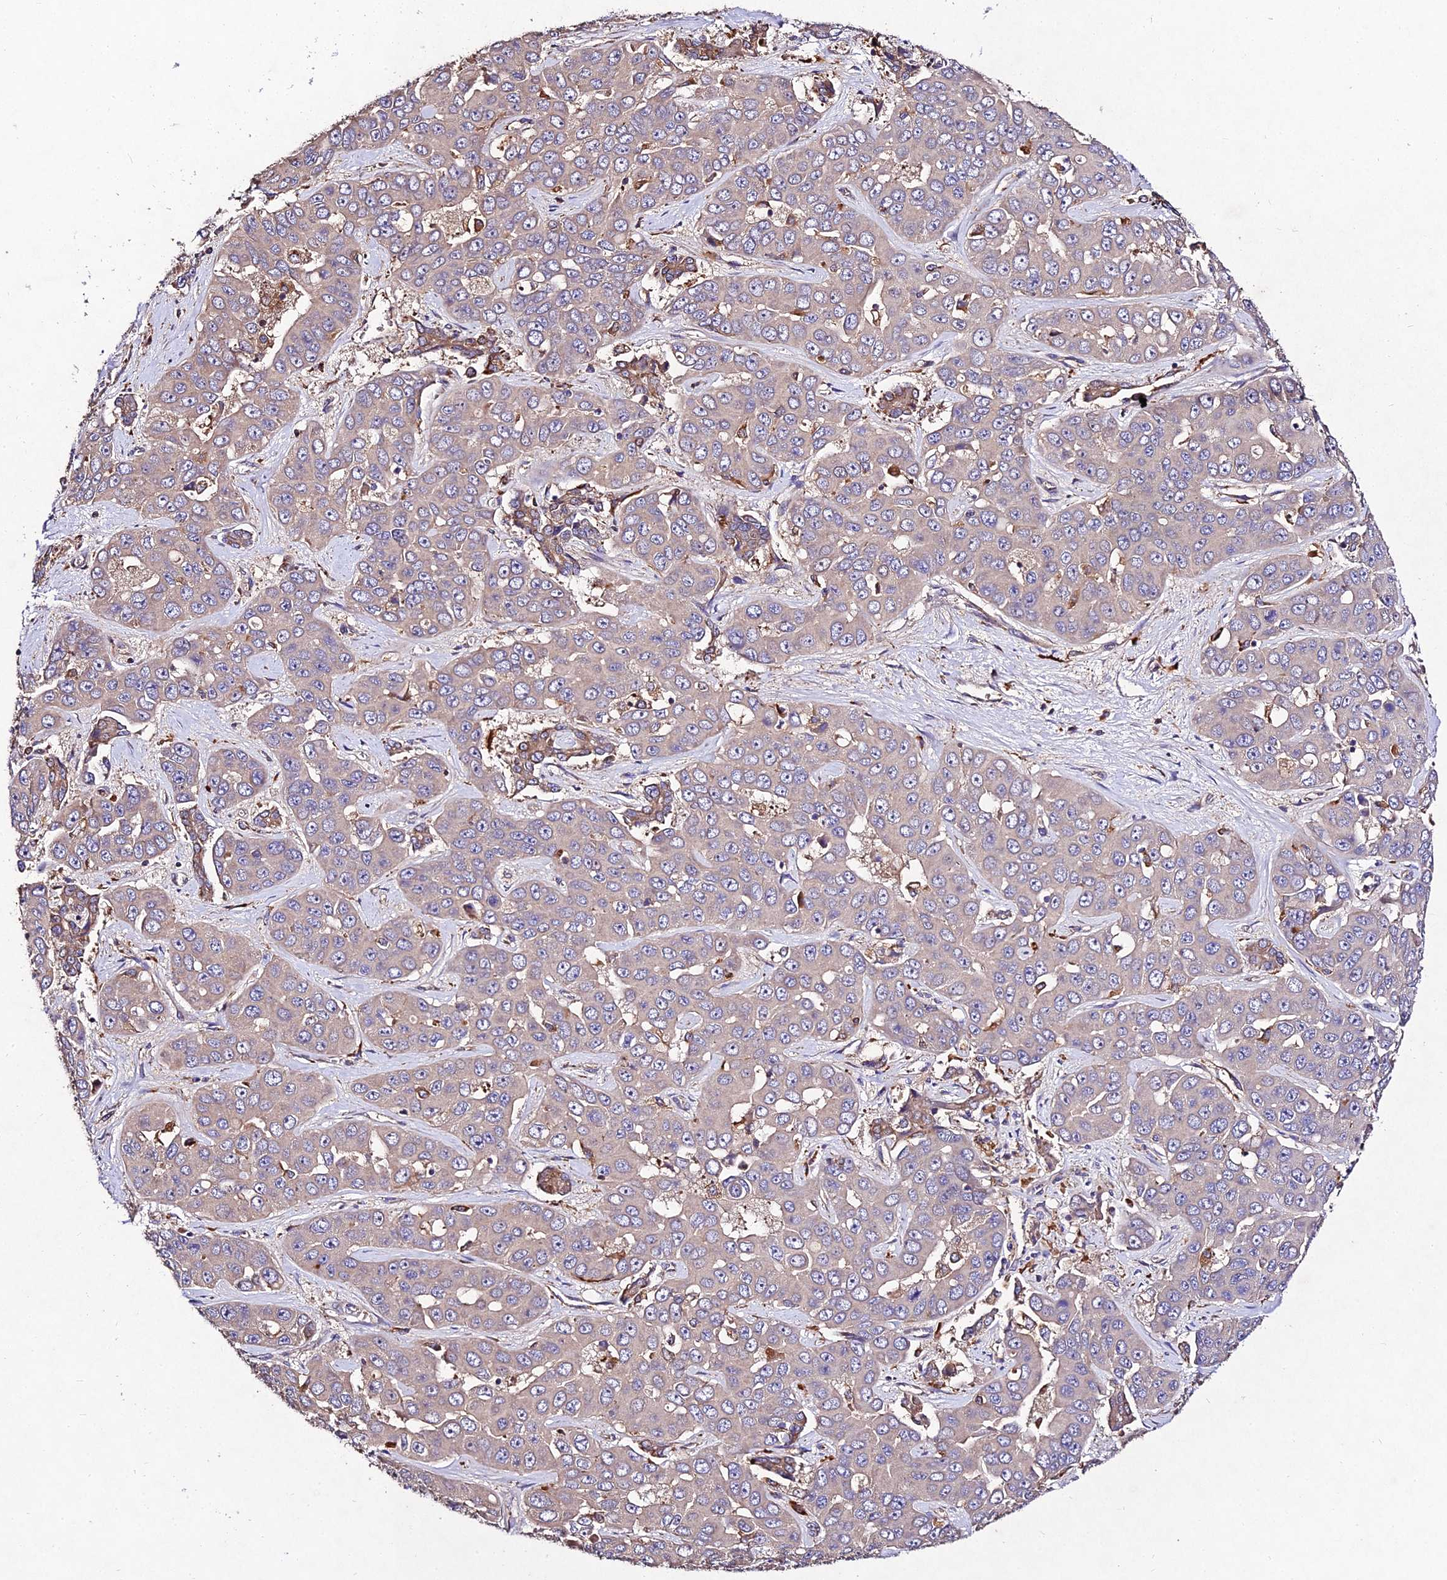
{"staining": {"intensity": "weak", "quantity": ">75%", "location": "cytoplasmic/membranous"}, "tissue": "liver cancer", "cell_type": "Tumor cells", "image_type": "cancer", "snomed": [{"axis": "morphology", "description": "Cholangiocarcinoma"}, {"axis": "topography", "description": "Liver"}], "caption": "The micrograph exhibits staining of liver cancer, revealing weak cytoplasmic/membranous protein staining (brown color) within tumor cells.", "gene": "AP3M2", "patient": {"sex": "female", "age": 52}}